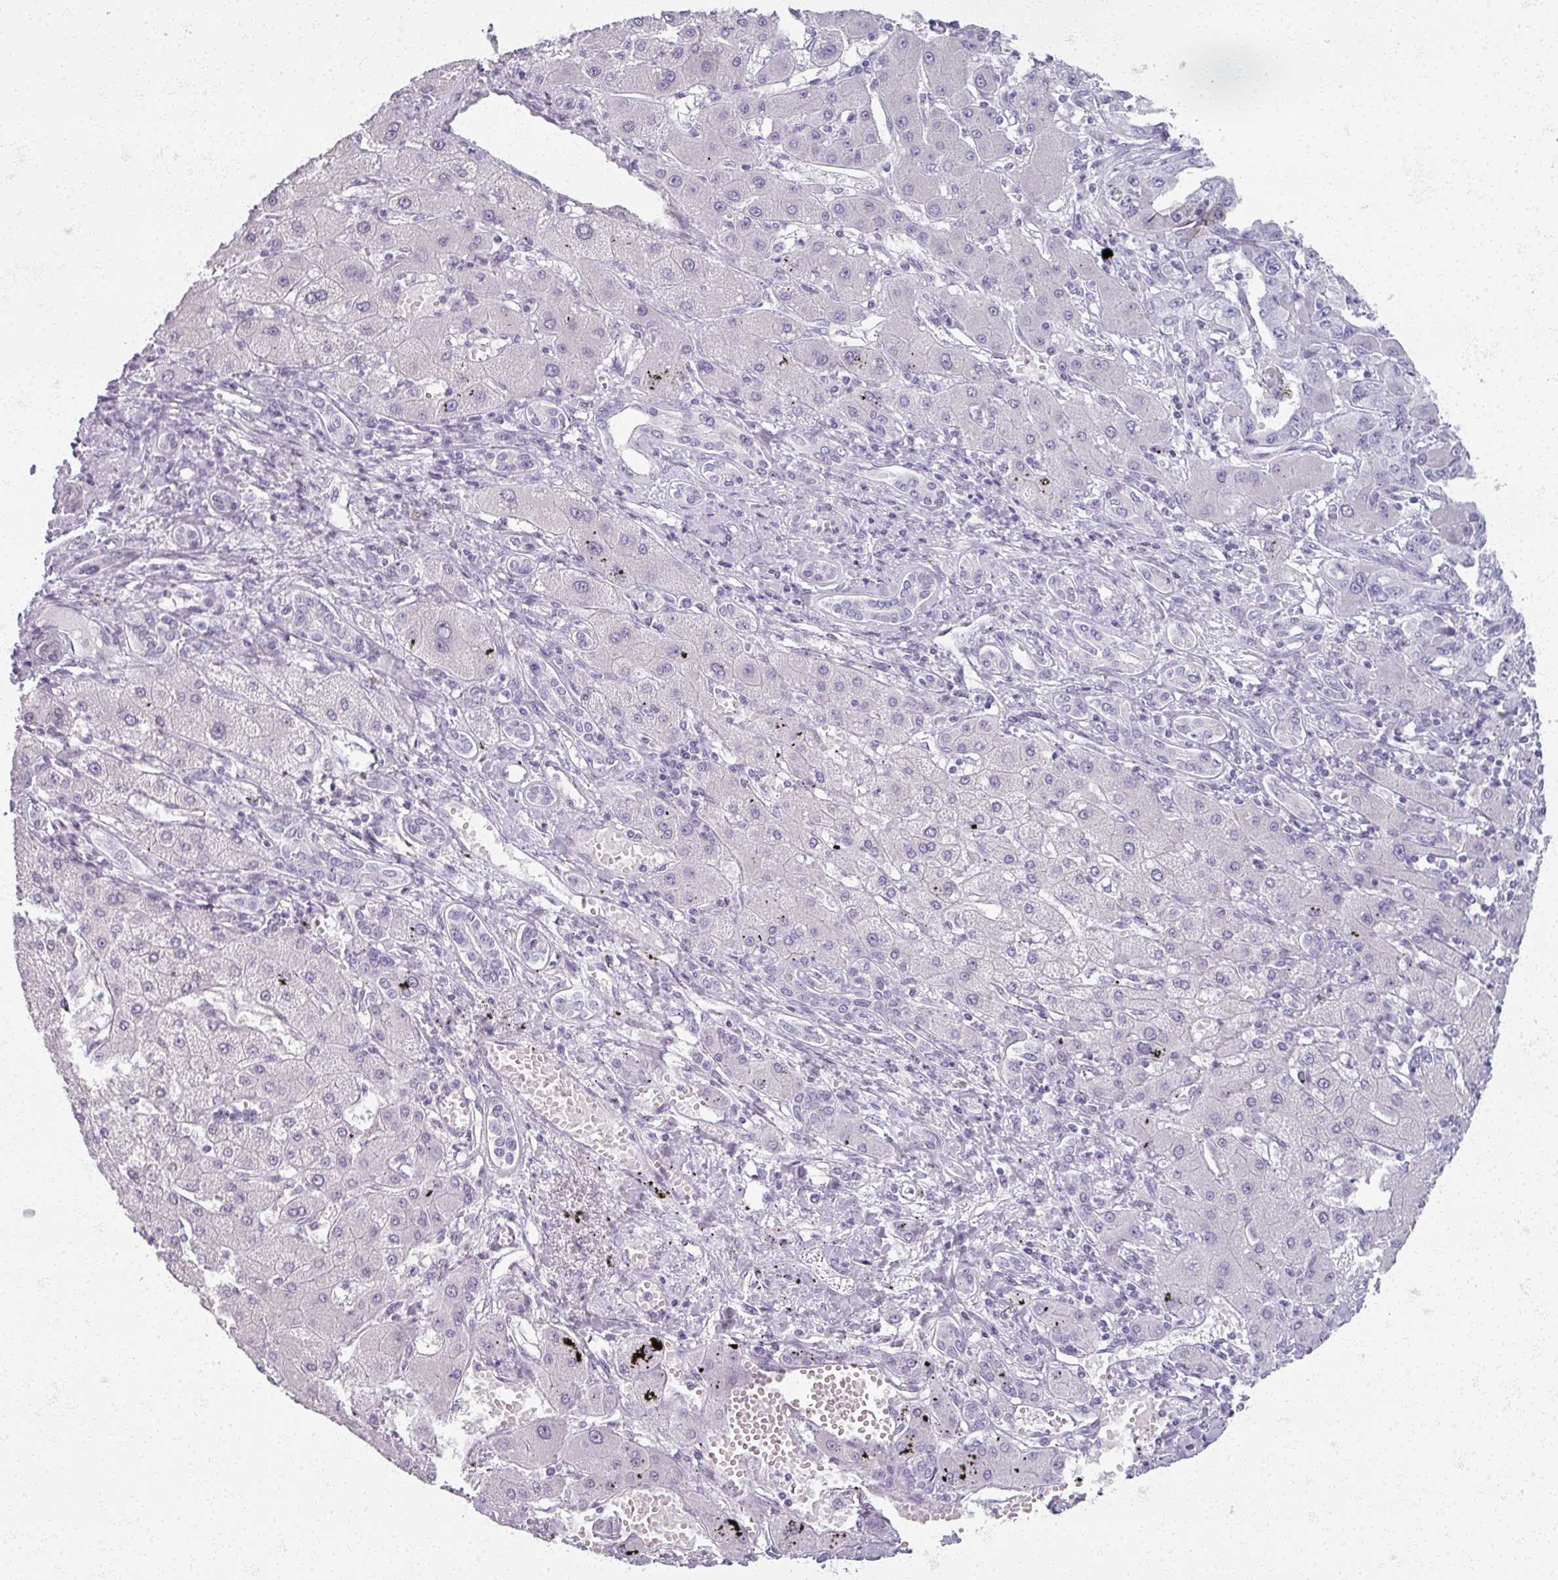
{"staining": {"intensity": "negative", "quantity": "none", "location": "none"}, "tissue": "liver cancer", "cell_type": "Tumor cells", "image_type": "cancer", "snomed": [{"axis": "morphology", "description": "Cholangiocarcinoma"}, {"axis": "topography", "description": "Liver"}], "caption": "Tumor cells are negative for brown protein staining in liver cancer (cholangiocarcinoma).", "gene": "RFPL2", "patient": {"sex": "male", "age": 59}}